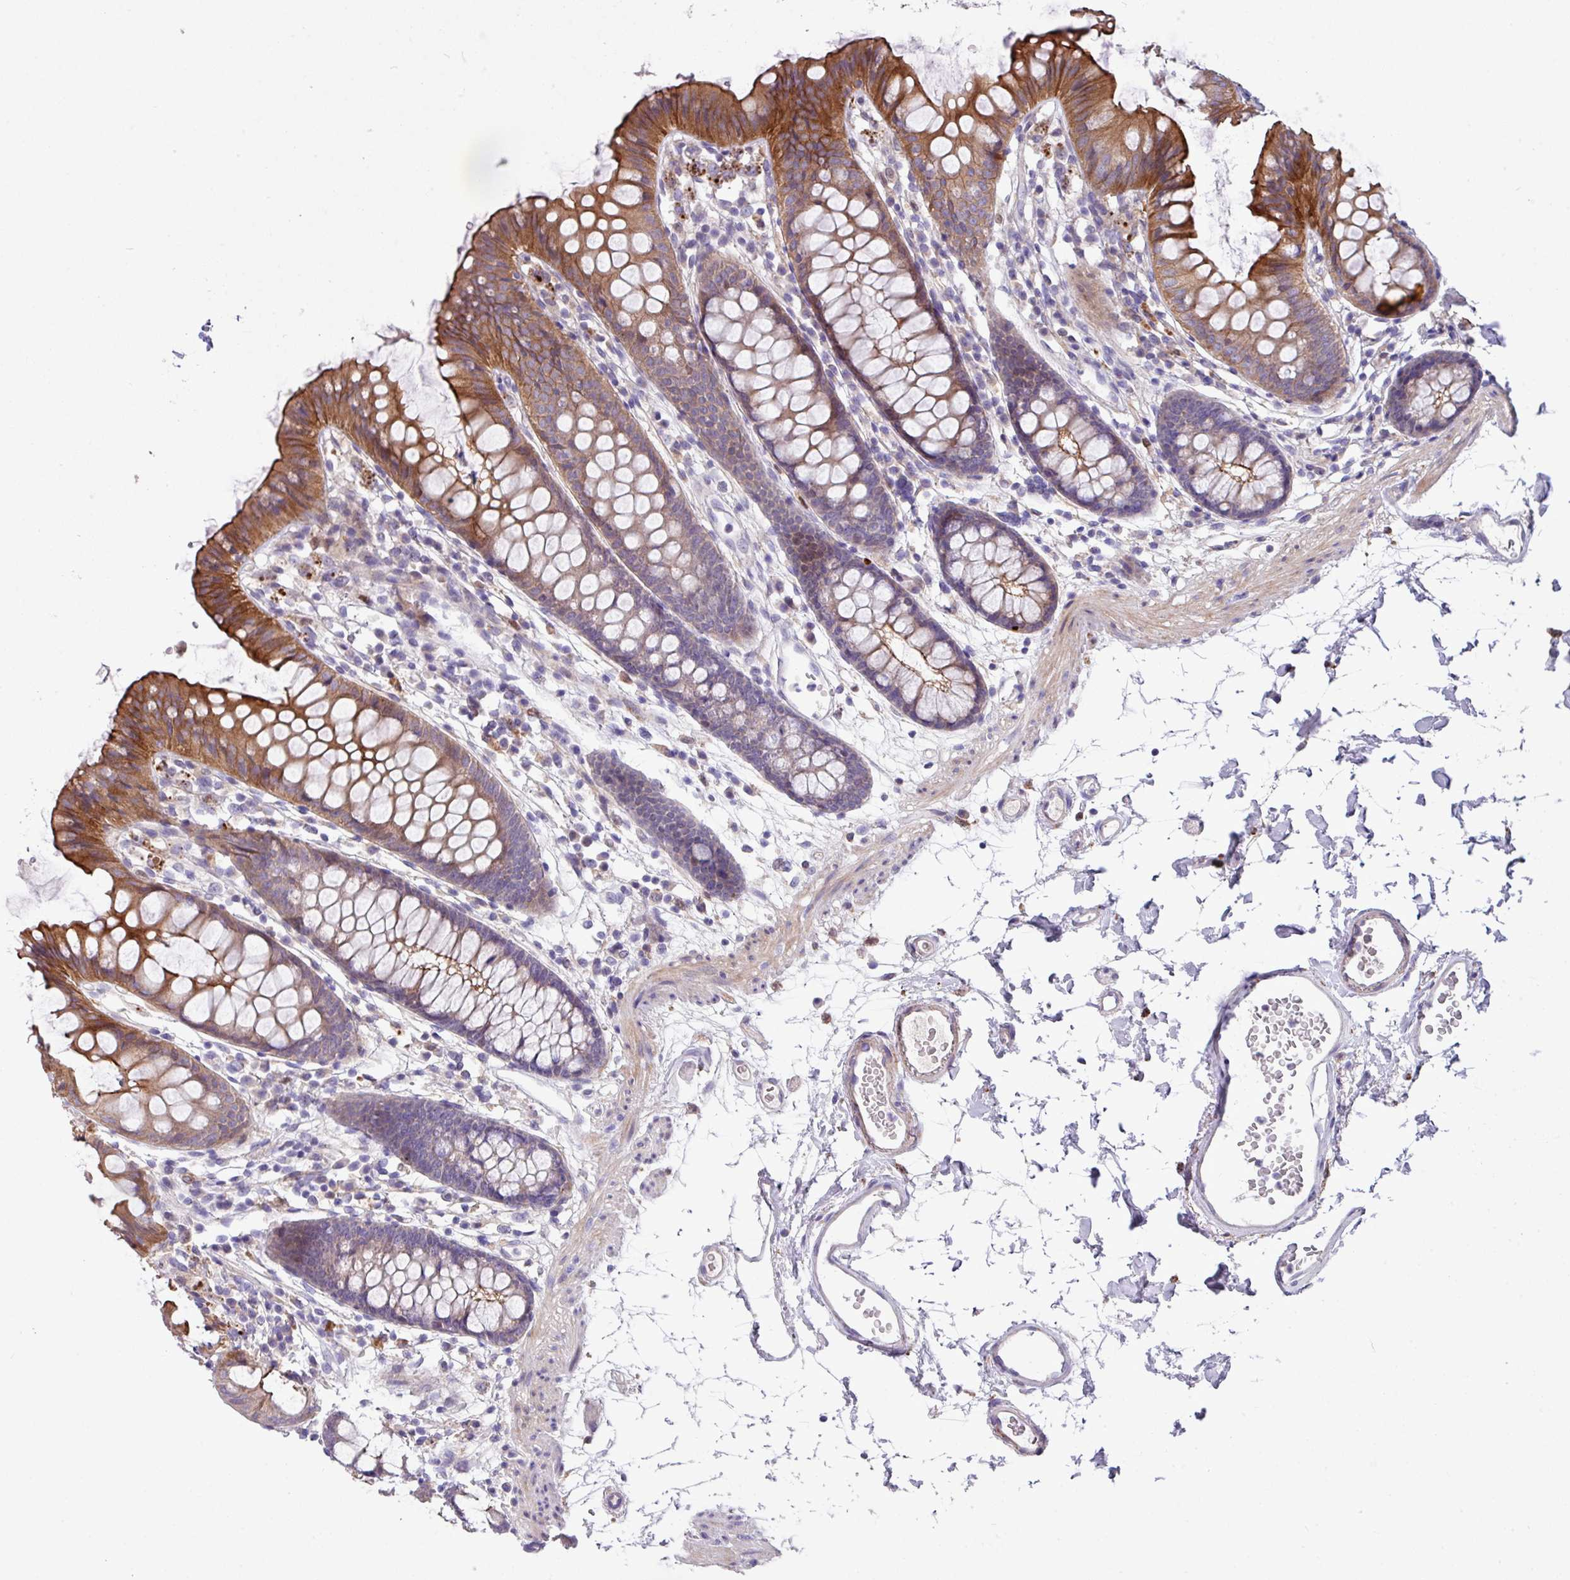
{"staining": {"intensity": "moderate", "quantity": "25%-75%", "location": "cytoplasmic/membranous"}, "tissue": "colon", "cell_type": "Endothelial cells", "image_type": "normal", "snomed": [{"axis": "morphology", "description": "Normal tissue, NOS"}, {"axis": "topography", "description": "Colon"}], "caption": "Colon stained for a protein displays moderate cytoplasmic/membranous positivity in endothelial cells. (Brightfield microscopy of DAB IHC at high magnification).", "gene": "IQCJ", "patient": {"sex": "female", "age": 84}}